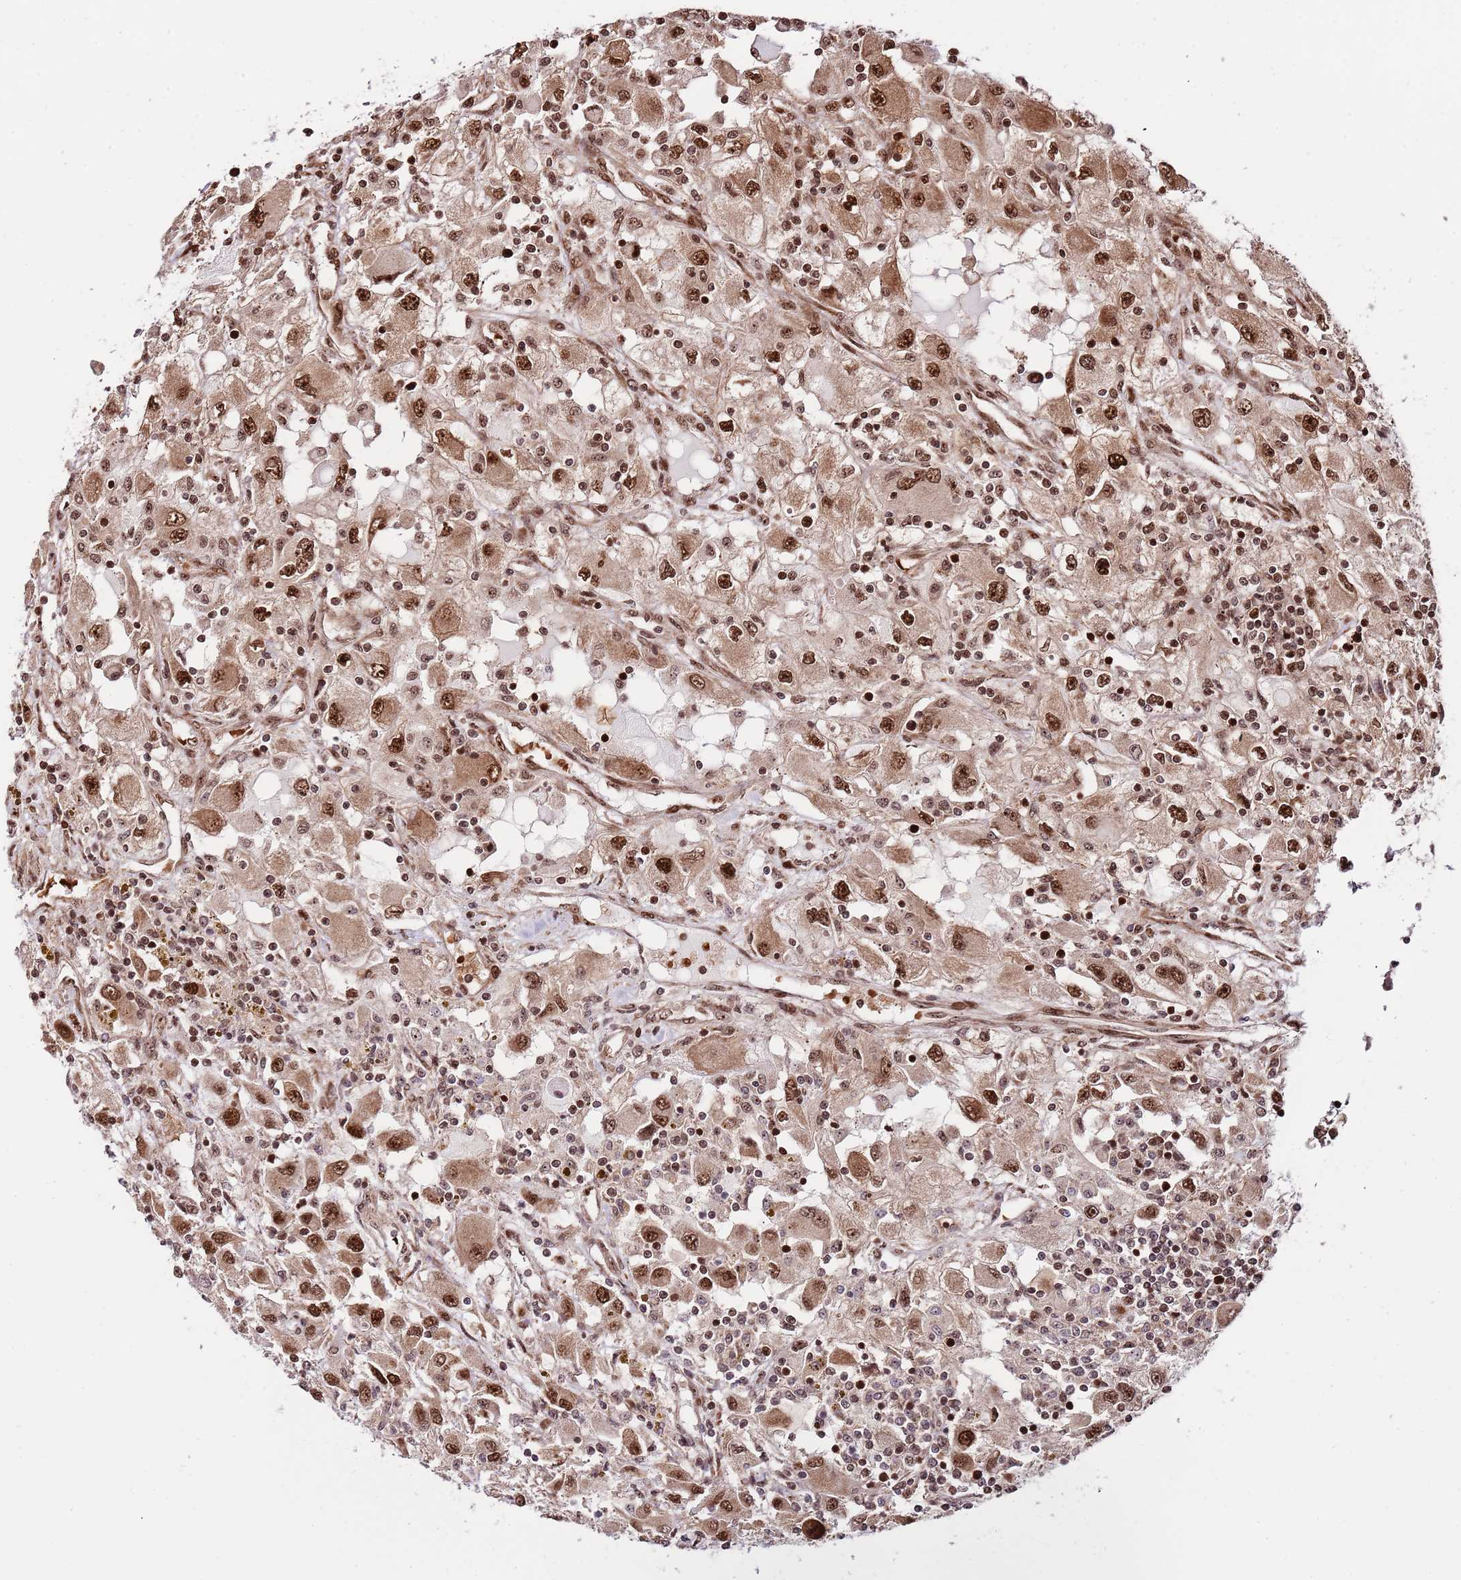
{"staining": {"intensity": "moderate", "quantity": ">75%", "location": "cytoplasmic/membranous,nuclear"}, "tissue": "renal cancer", "cell_type": "Tumor cells", "image_type": "cancer", "snomed": [{"axis": "morphology", "description": "Adenocarcinoma, NOS"}, {"axis": "topography", "description": "Kidney"}], "caption": "Tumor cells demonstrate medium levels of moderate cytoplasmic/membranous and nuclear positivity in about >75% of cells in renal cancer (adenocarcinoma).", "gene": "RIF1", "patient": {"sex": "female", "age": 67}}